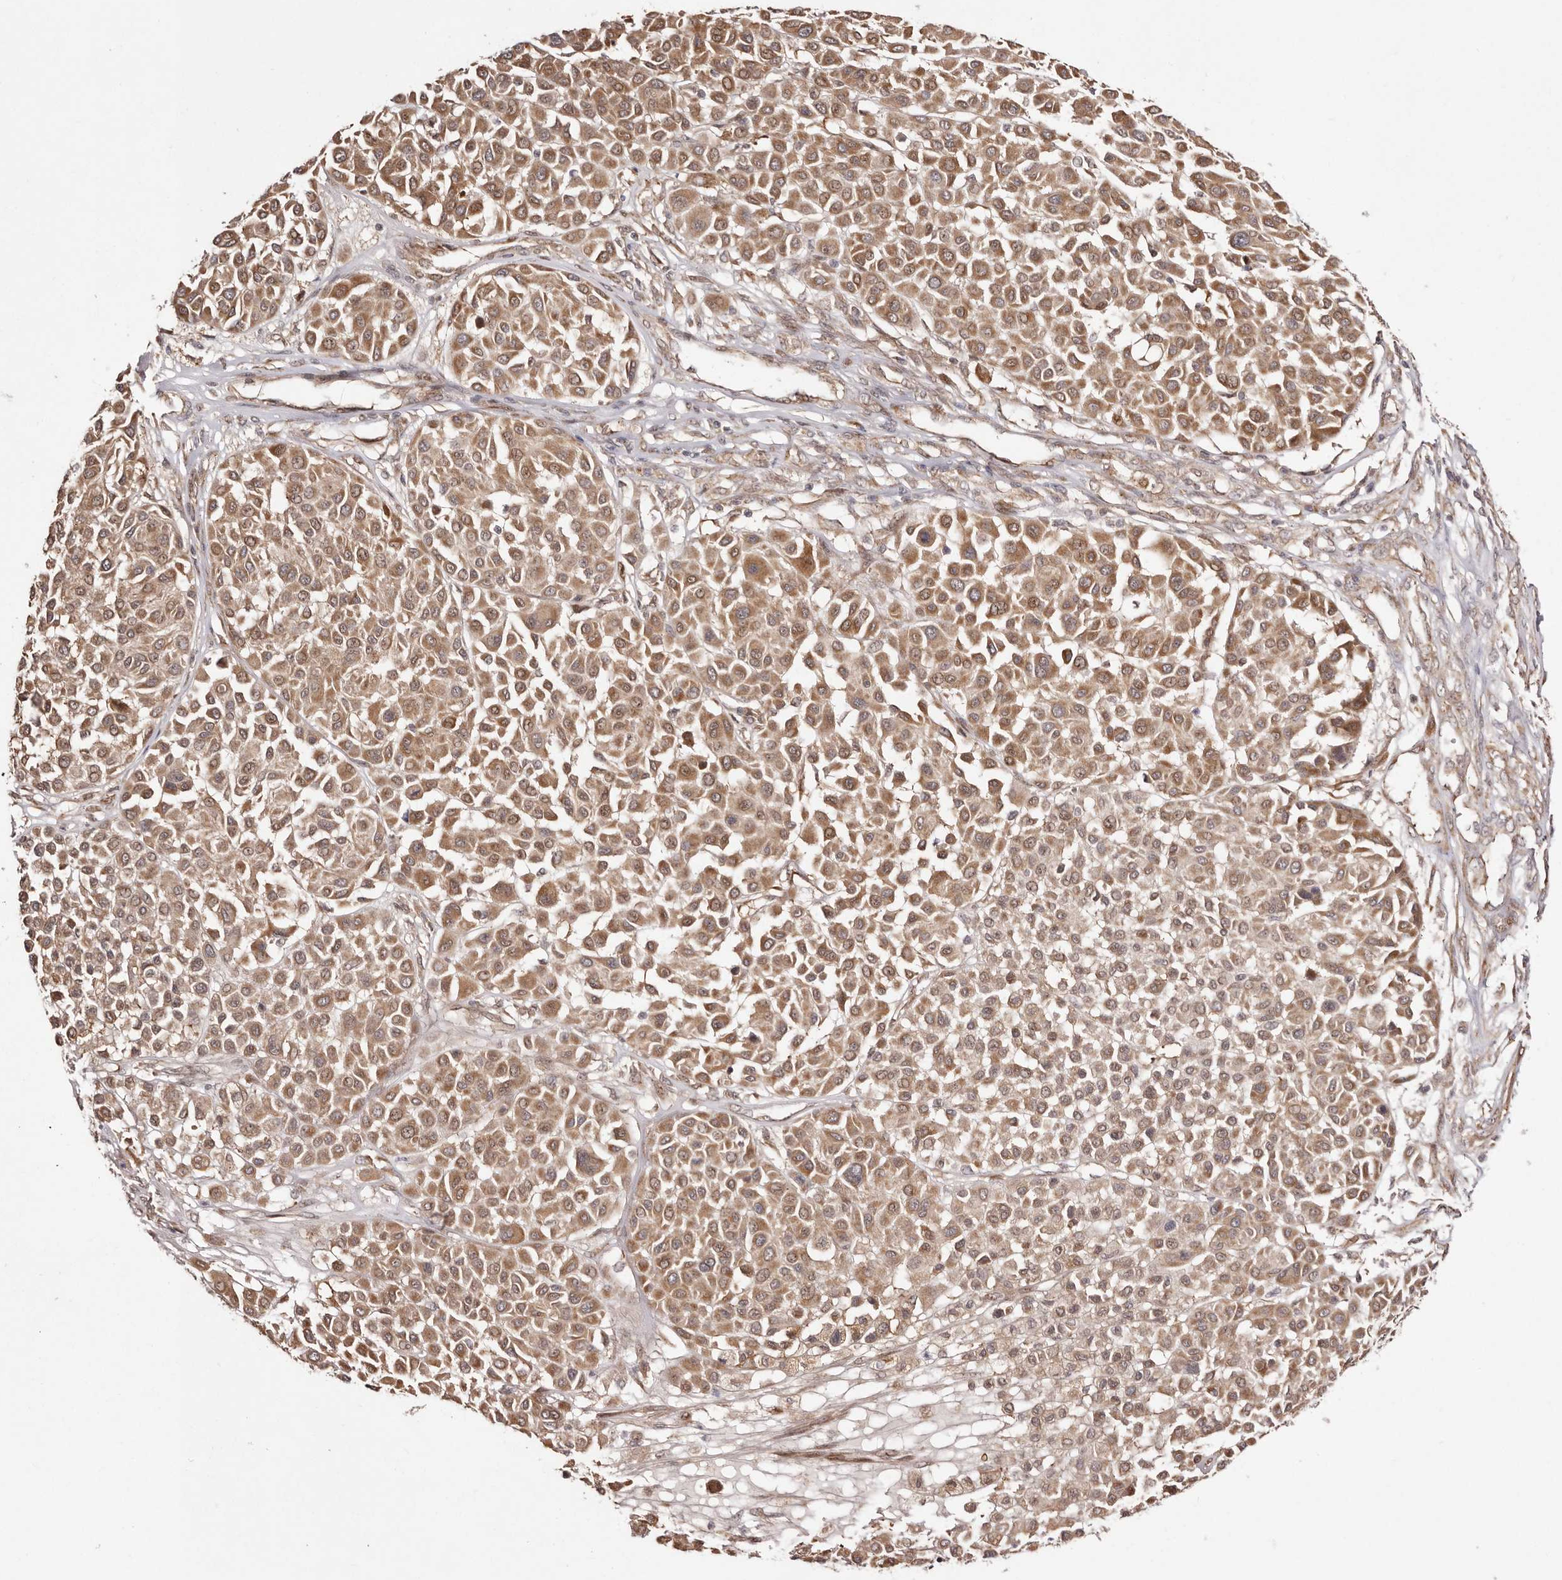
{"staining": {"intensity": "moderate", "quantity": ">75%", "location": "cytoplasmic/membranous"}, "tissue": "melanoma", "cell_type": "Tumor cells", "image_type": "cancer", "snomed": [{"axis": "morphology", "description": "Malignant melanoma, Metastatic site"}, {"axis": "topography", "description": "Soft tissue"}], "caption": "Protein expression analysis of human melanoma reveals moderate cytoplasmic/membranous positivity in about >75% of tumor cells.", "gene": "EGR3", "patient": {"sex": "male", "age": 41}}